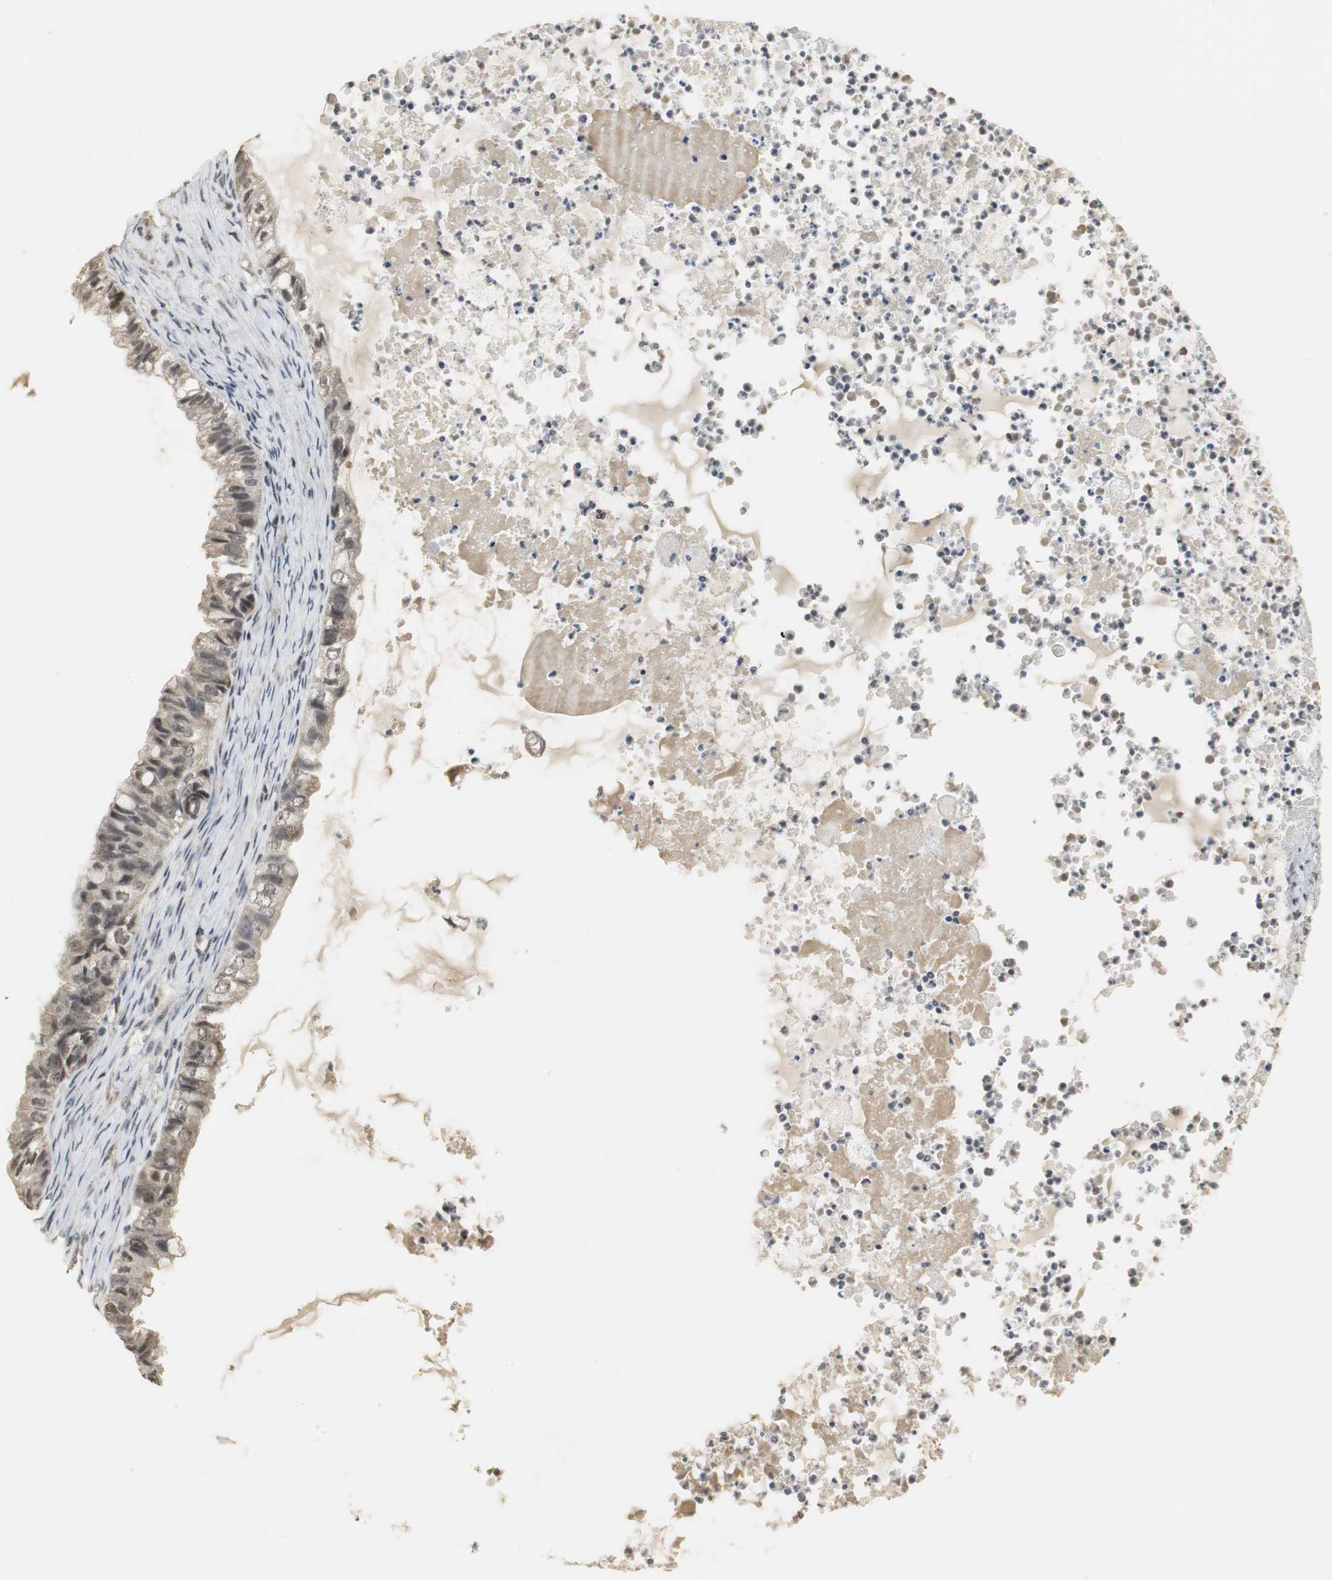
{"staining": {"intensity": "weak", "quantity": "<25%", "location": "nuclear"}, "tissue": "ovarian cancer", "cell_type": "Tumor cells", "image_type": "cancer", "snomed": [{"axis": "morphology", "description": "Cystadenocarcinoma, mucinous, NOS"}, {"axis": "topography", "description": "Ovary"}], "caption": "Immunohistochemistry (IHC) photomicrograph of neoplastic tissue: human ovarian cancer (mucinous cystadenocarcinoma) stained with DAB displays no significant protein staining in tumor cells.", "gene": "ELOA", "patient": {"sex": "female", "age": 80}}